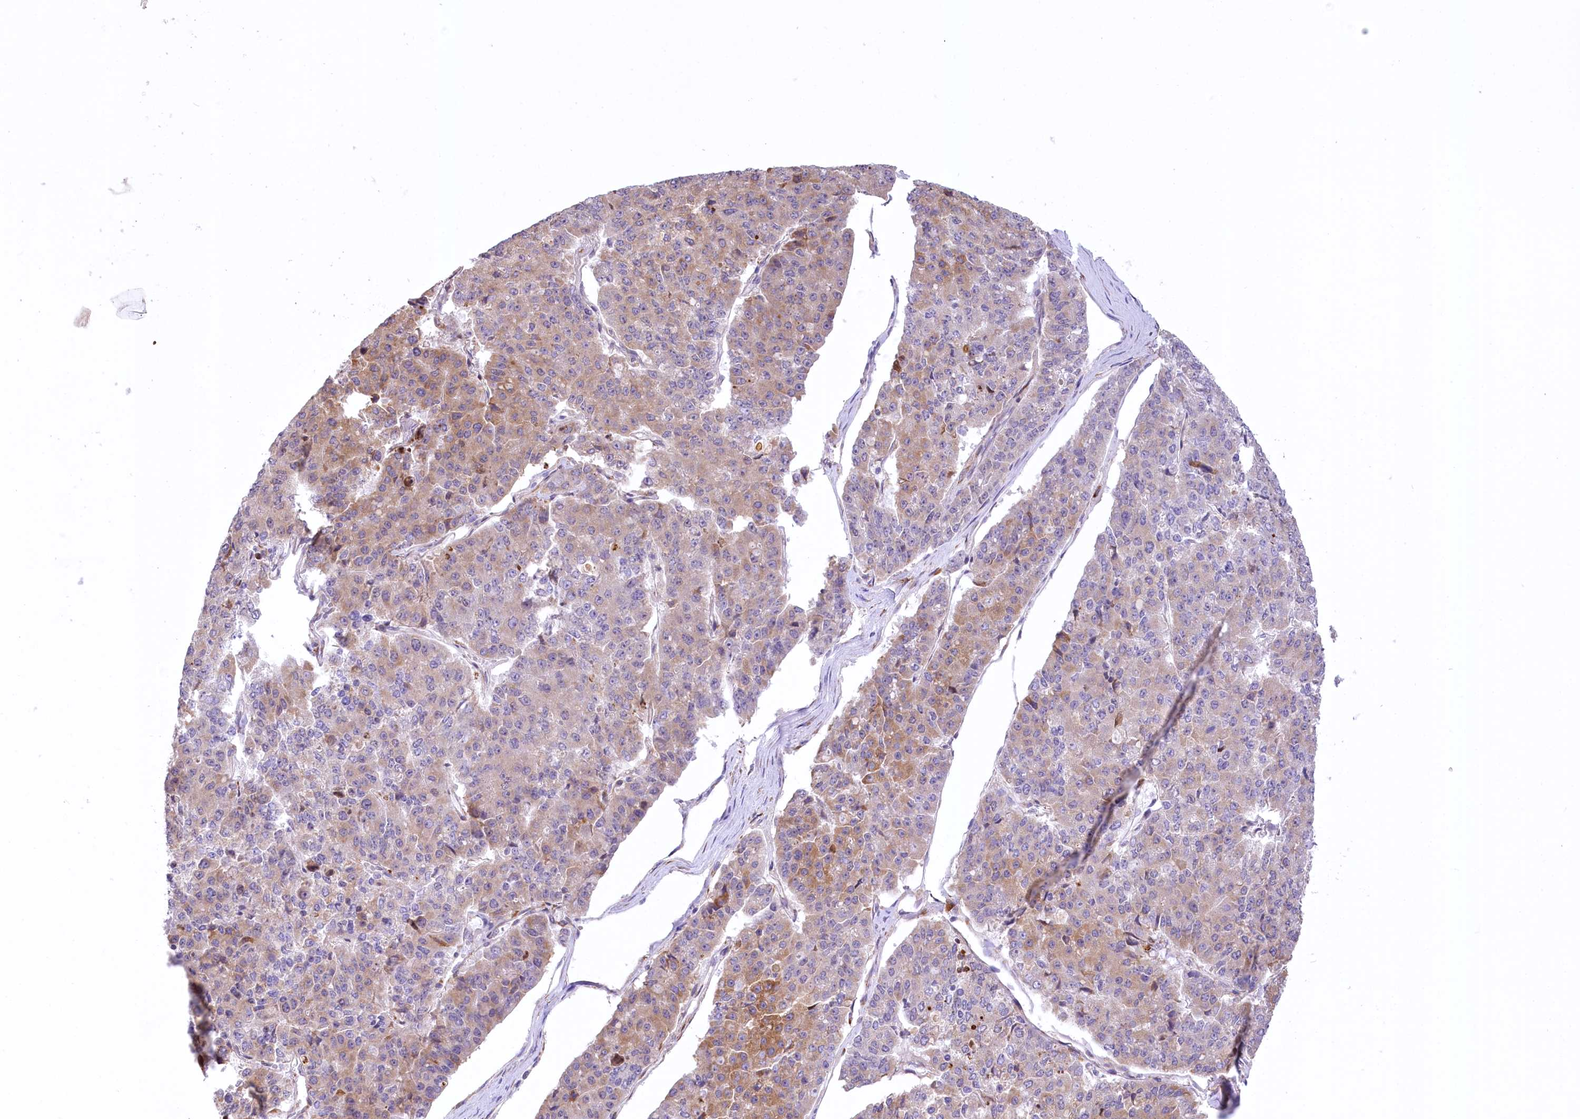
{"staining": {"intensity": "moderate", "quantity": "<25%", "location": "cytoplasmic/membranous"}, "tissue": "pancreatic cancer", "cell_type": "Tumor cells", "image_type": "cancer", "snomed": [{"axis": "morphology", "description": "Adenocarcinoma, NOS"}, {"axis": "topography", "description": "Pancreas"}], "caption": "Adenocarcinoma (pancreatic) was stained to show a protein in brown. There is low levels of moderate cytoplasmic/membranous positivity in approximately <25% of tumor cells.", "gene": "NCKAP5", "patient": {"sex": "male", "age": 50}}